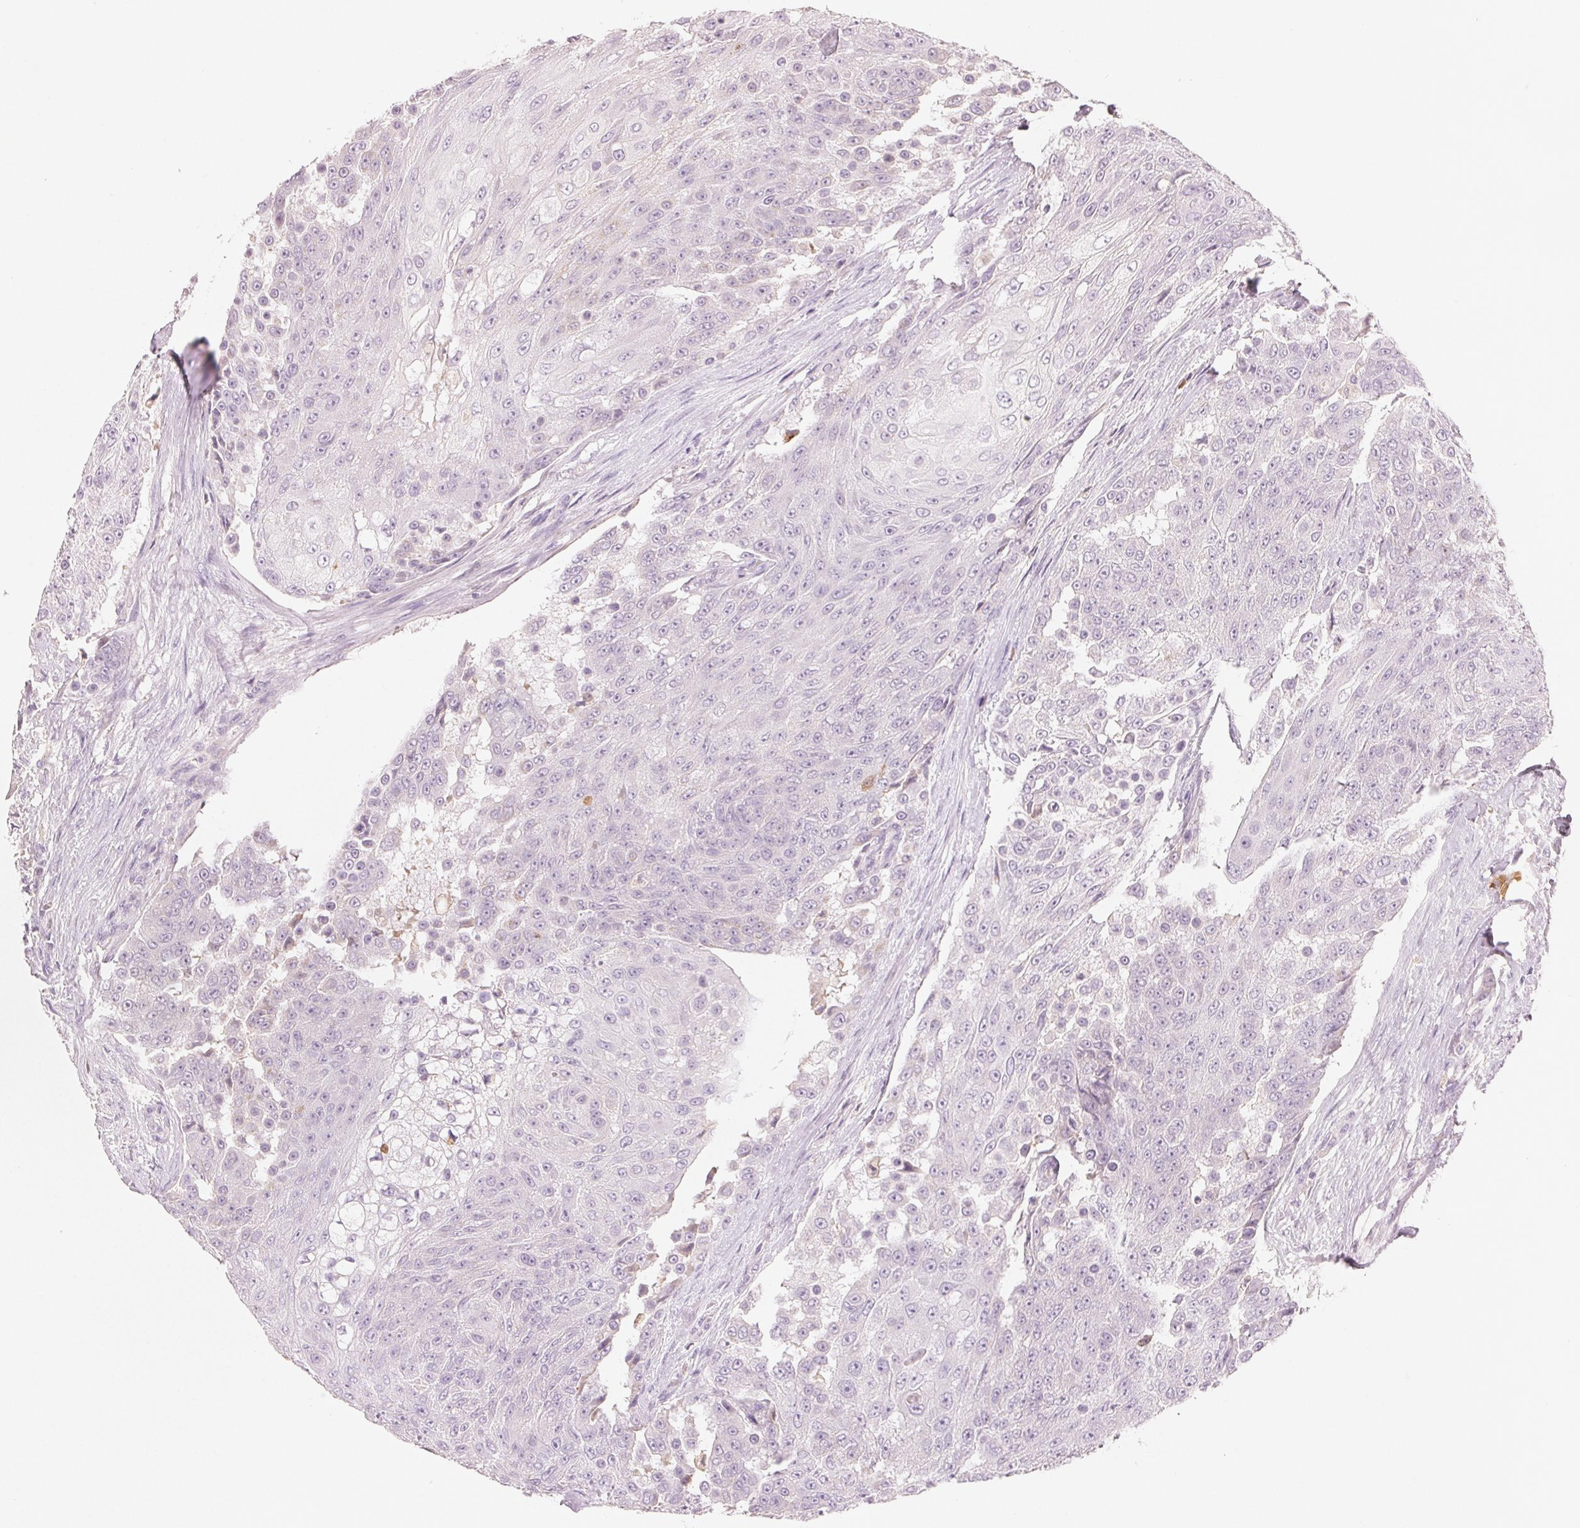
{"staining": {"intensity": "negative", "quantity": "none", "location": "none"}, "tissue": "urothelial cancer", "cell_type": "Tumor cells", "image_type": "cancer", "snomed": [{"axis": "morphology", "description": "Urothelial carcinoma, High grade"}, {"axis": "topography", "description": "Urinary bladder"}], "caption": "Immunohistochemistry (IHC) of urothelial carcinoma (high-grade) exhibits no staining in tumor cells.", "gene": "RMDN2", "patient": {"sex": "female", "age": 63}}